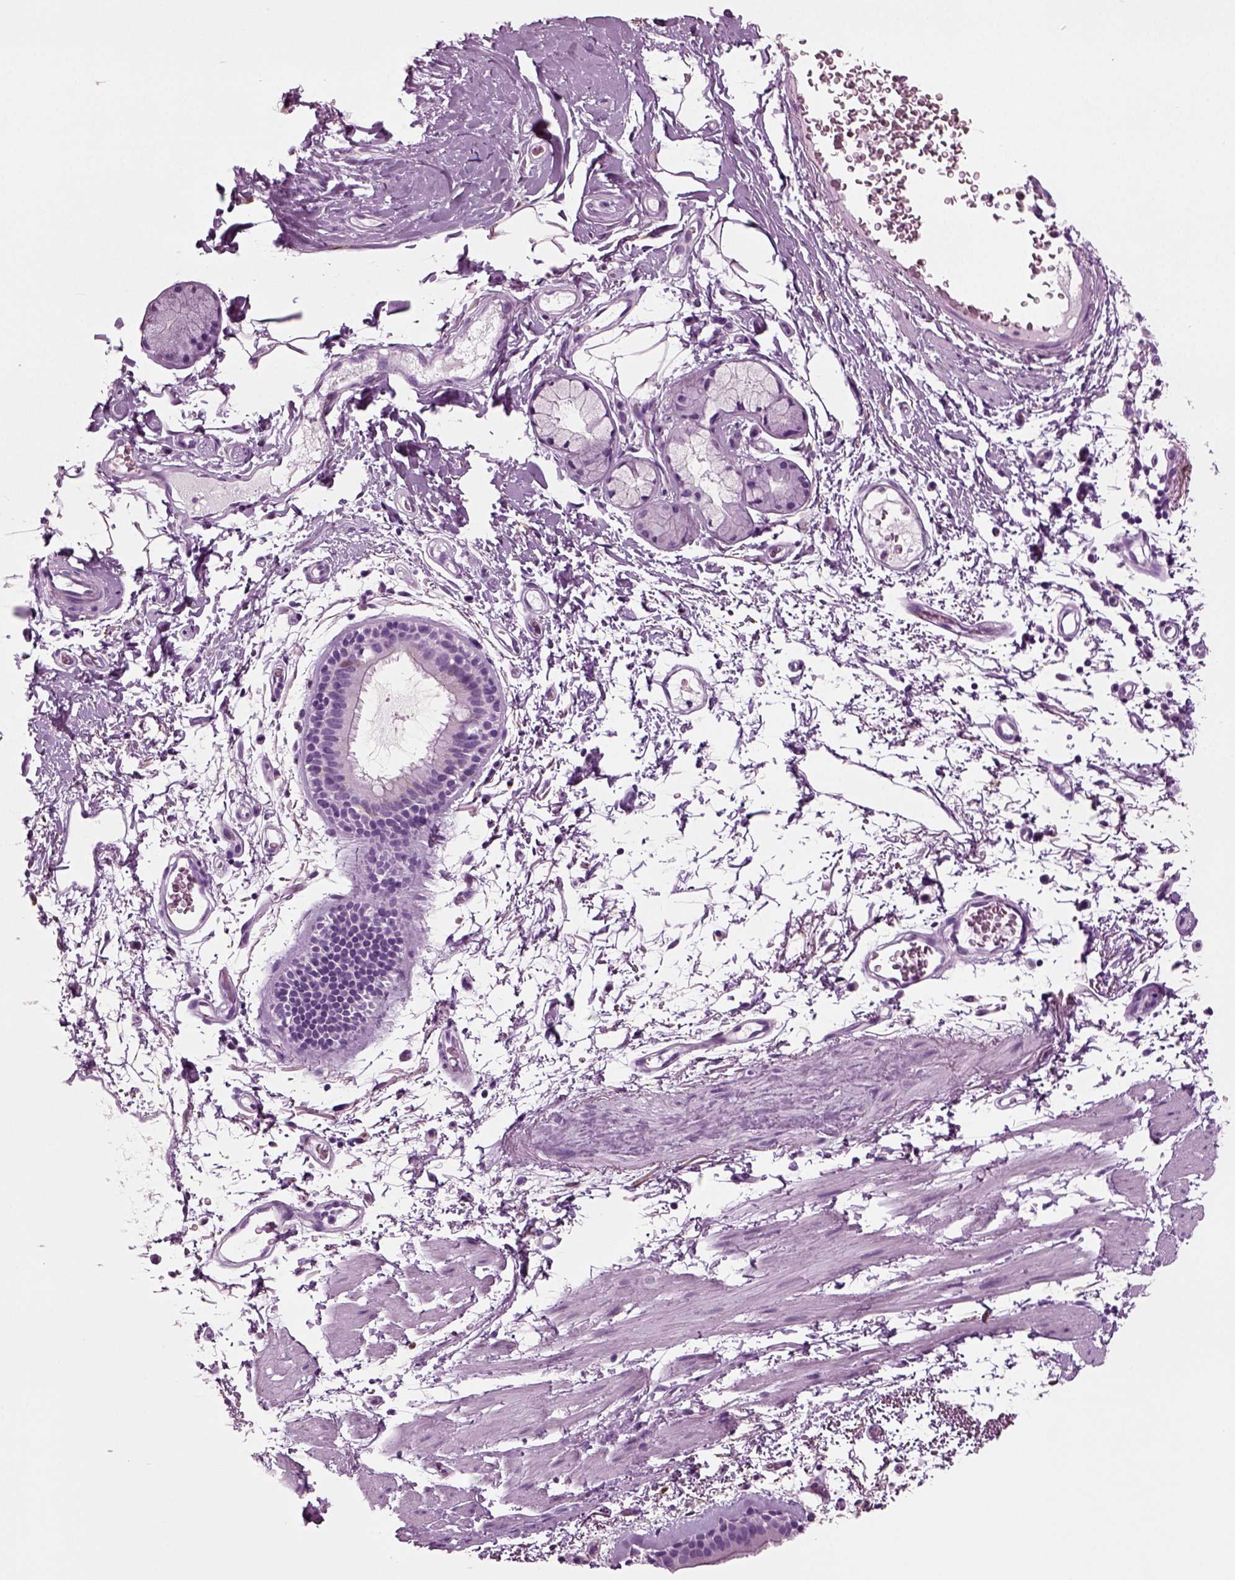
{"staining": {"intensity": "negative", "quantity": "none", "location": "none"}, "tissue": "bronchus", "cell_type": "Respiratory epithelial cells", "image_type": "normal", "snomed": [{"axis": "morphology", "description": "Normal tissue, NOS"}, {"axis": "topography", "description": "Lymph node"}, {"axis": "topography", "description": "Bronchus"}], "caption": "The photomicrograph displays no significant positivity in respiratory epithelial cells of bronchus. Brightfield microscopy of immunohistochemistry stained with DAB (3,3'-diaminobenzidine) (brown) and hematoxylin (blue), captured at high magnification.", "gene": "CRABP1", "patient": {"sex": "female", "age": 70}}